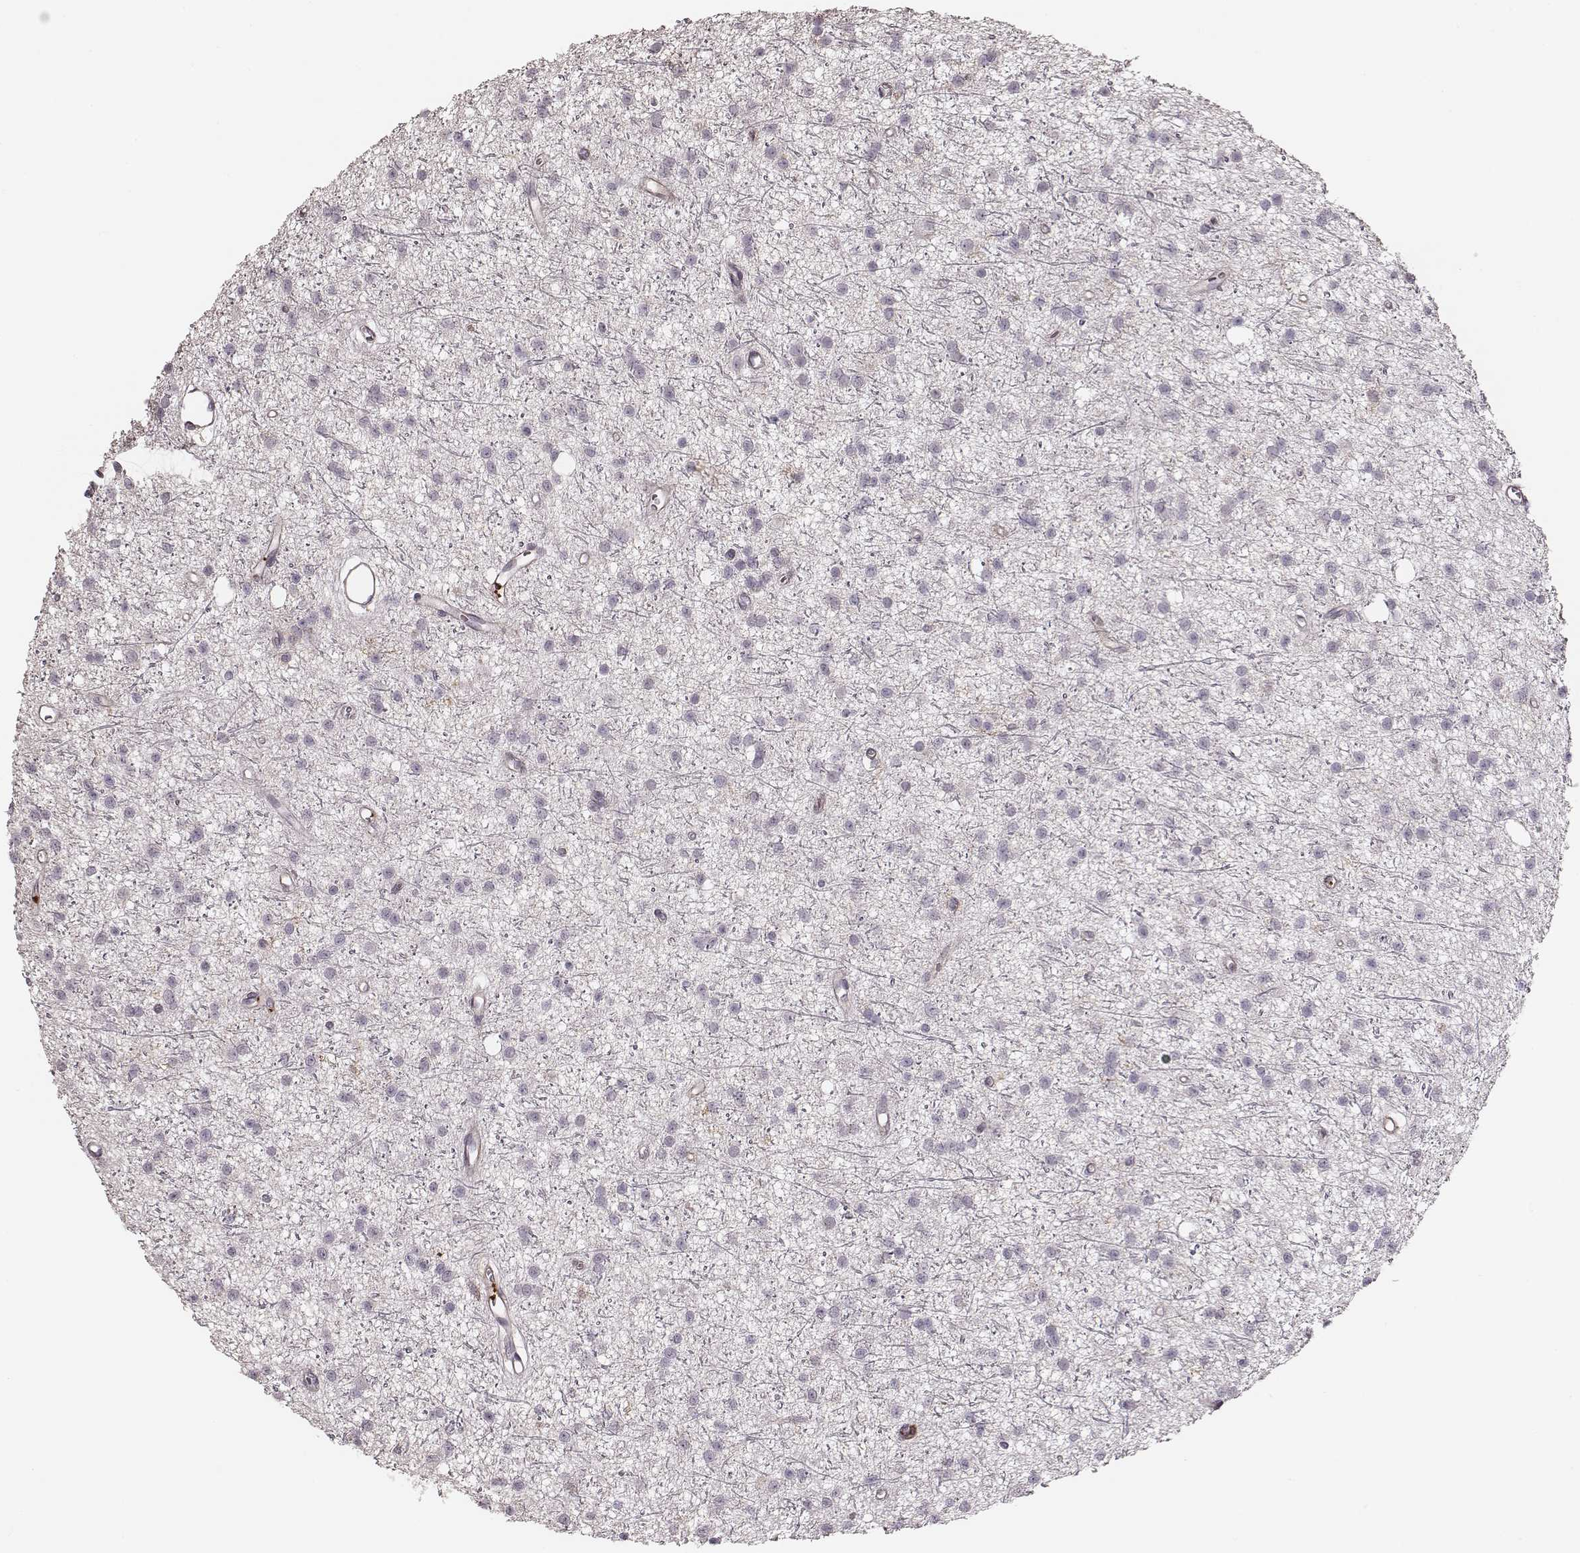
{"staining": {"intensity": "negative", "quantity": "none", "location": "none"}, "tissue": "glioma", "cell_type": "Tumor cells", "image_type": "cancer", "snomed": [{"axis": "morphology", "description": "Glioma, malignant, Low grade"}, {"axis": "topography", "description": "Brain"}], "caption": "Tumor cells show no significant protein positivity in glioma. (DAB immunohistochemistry (IHC) visualized using brightfield microscopy, high magnification).", "gene": "ZYX", "patient": {"sex": "male", "age": 27}}